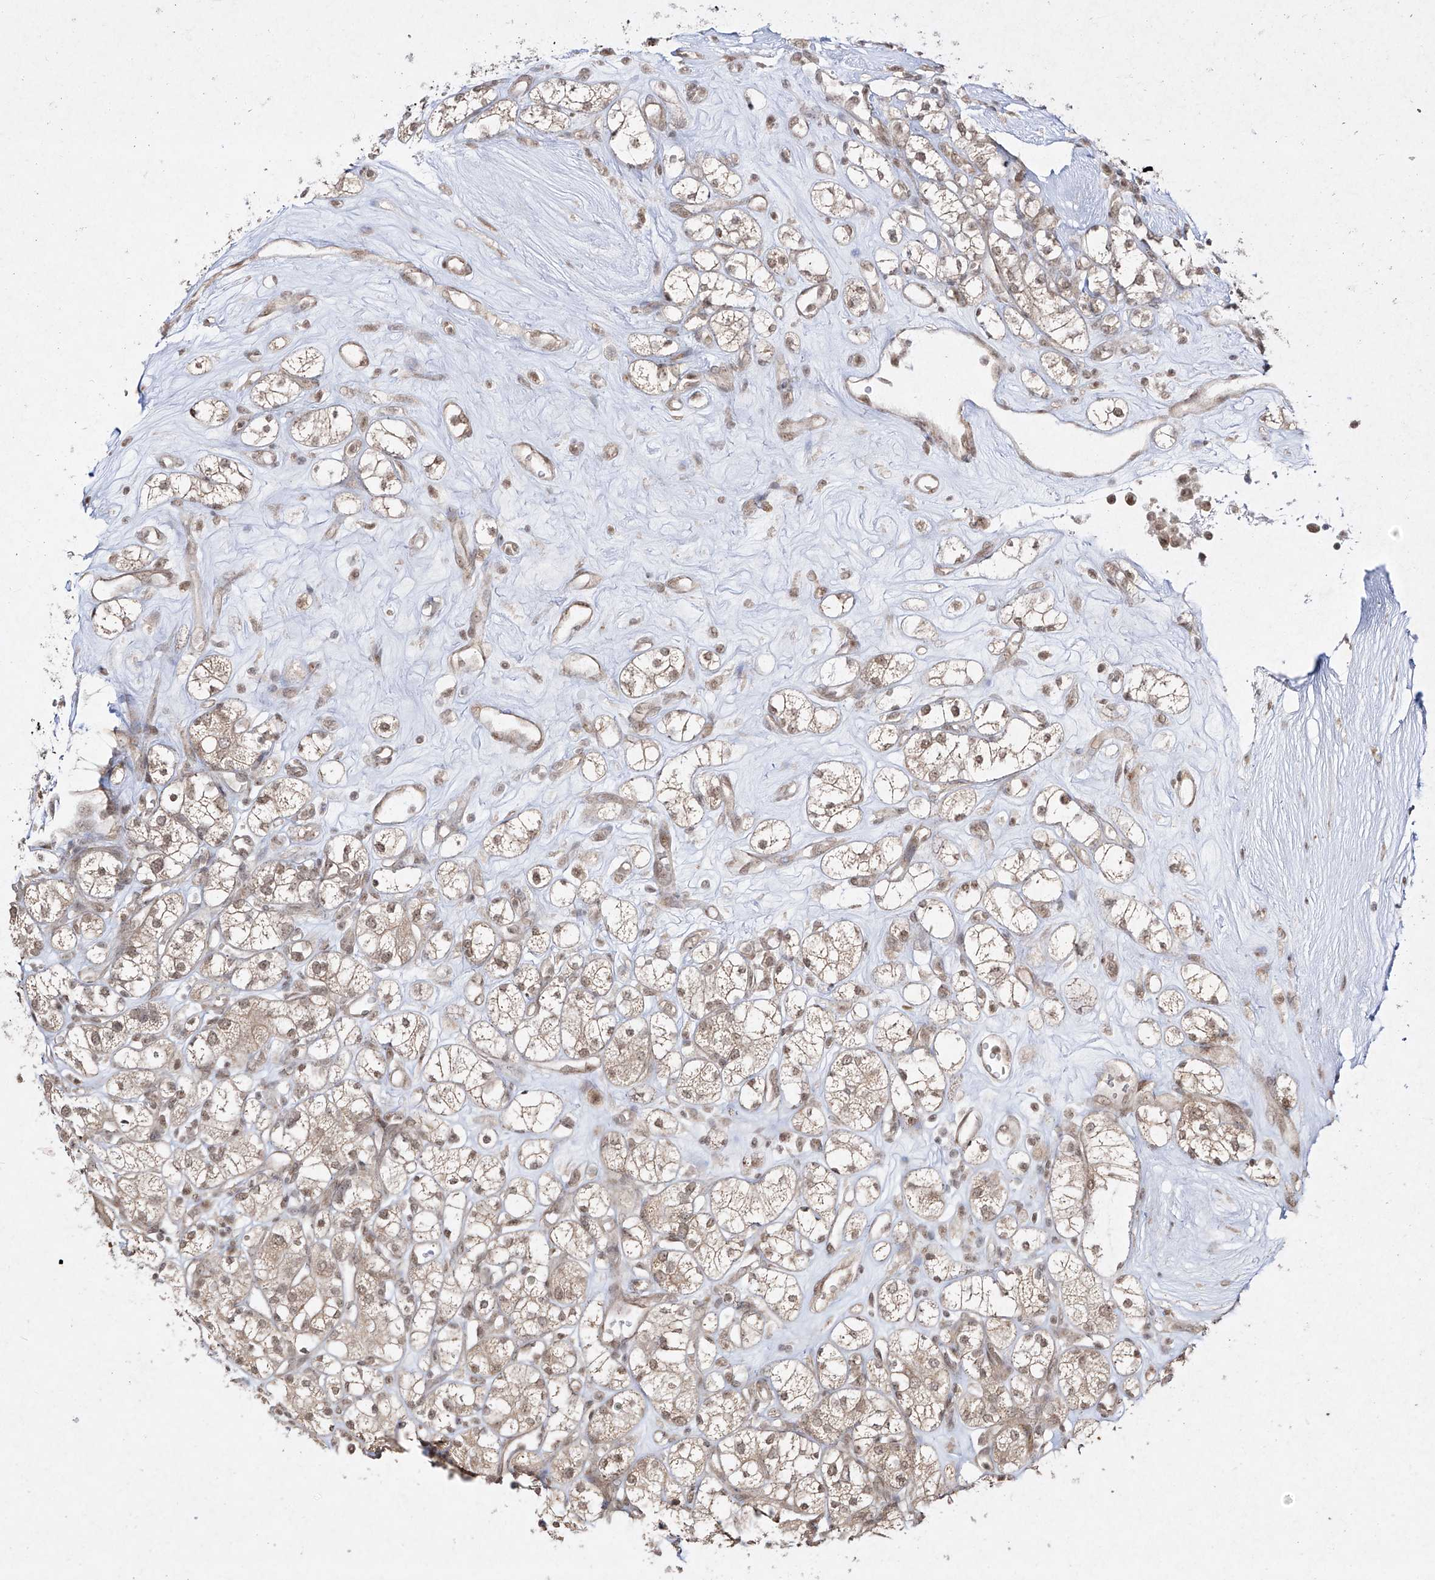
{"staining": {"intensity": "weak", "quantity": ">75%", "location": "cytoplasmic/membranous,nuclear"}, "tissue": "renal cancer", "cell_type": "Tumor cells", "image_type": "cancer", "snomed": [{"axis": "morphology", "description": "Adenocarcinoma, NOS"}, {"axis": "topography", "description": "Kidney"}], "caption": "An image showing weak cytoplasmic/membranous and nuclear expression in about >75% of tumor cells in renal cancer, as visualized by brown immunohistochemical staining.", "gene": "SNRNP27", "patient": {"sex": "male", "age": 77}}